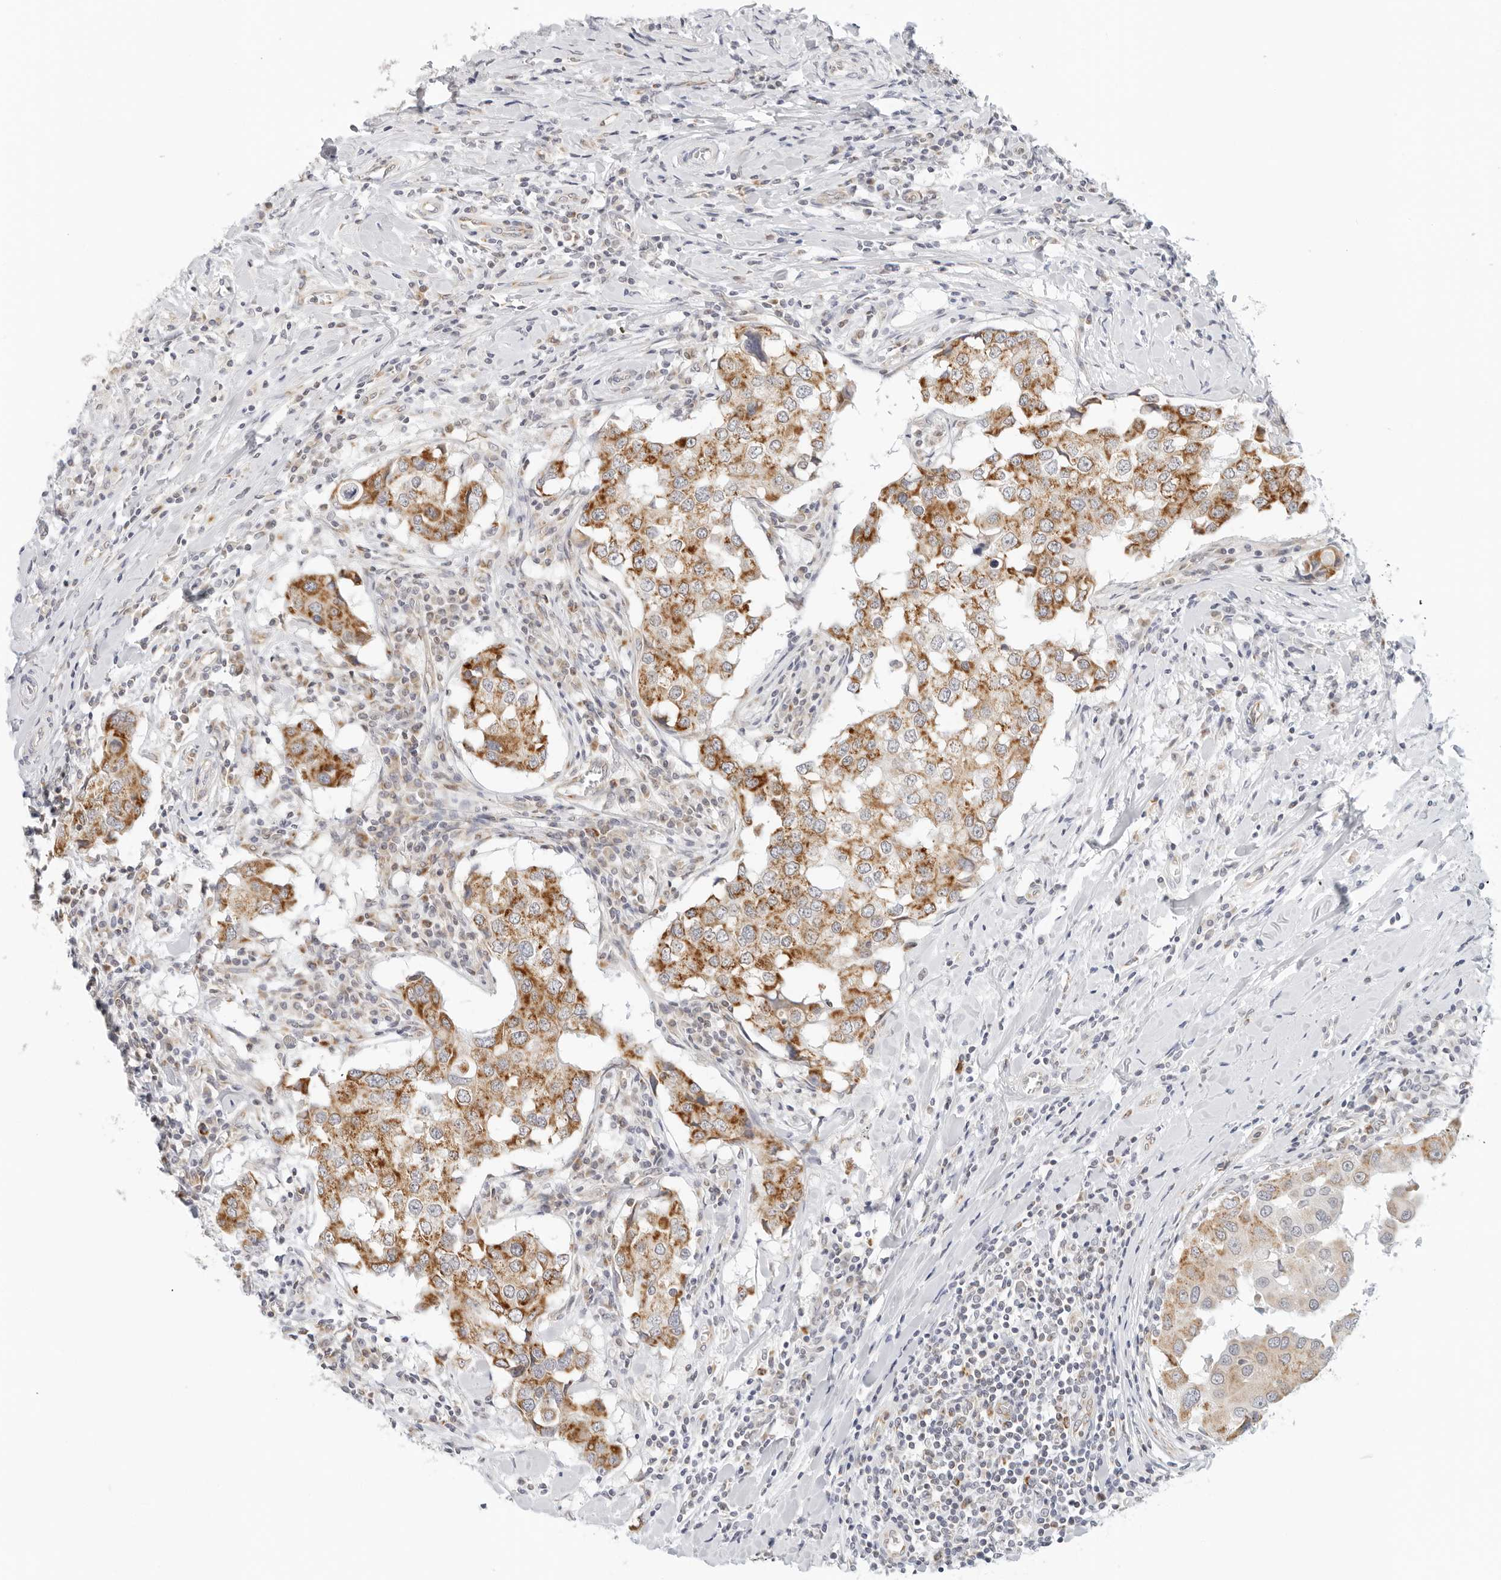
{"staining": {"intensity": "moderate", "quantity": ">75%", "location": "cytoplasmic/membranous"}, "tissue": "breast cancer", "cell_type": "Tumor cells", "image_type": "cancer", "snomed": [{"axis": "morphology", "description": "Duct carcinoma"}, {"axis": "topography", "description": "Breast"}], "caption": "Tumor cells demonstrate medium levels of moderate cytoplasmic/membranous staining in approximately >75% of cells in breast invasive ductal carcinoma. (DAB (3,3'-diaminobenzidine) IHC, brown staining for protein, blue staining for nuclei).", "gene": "RC3H1", "patient": {"sex": "female", "age": 27}}